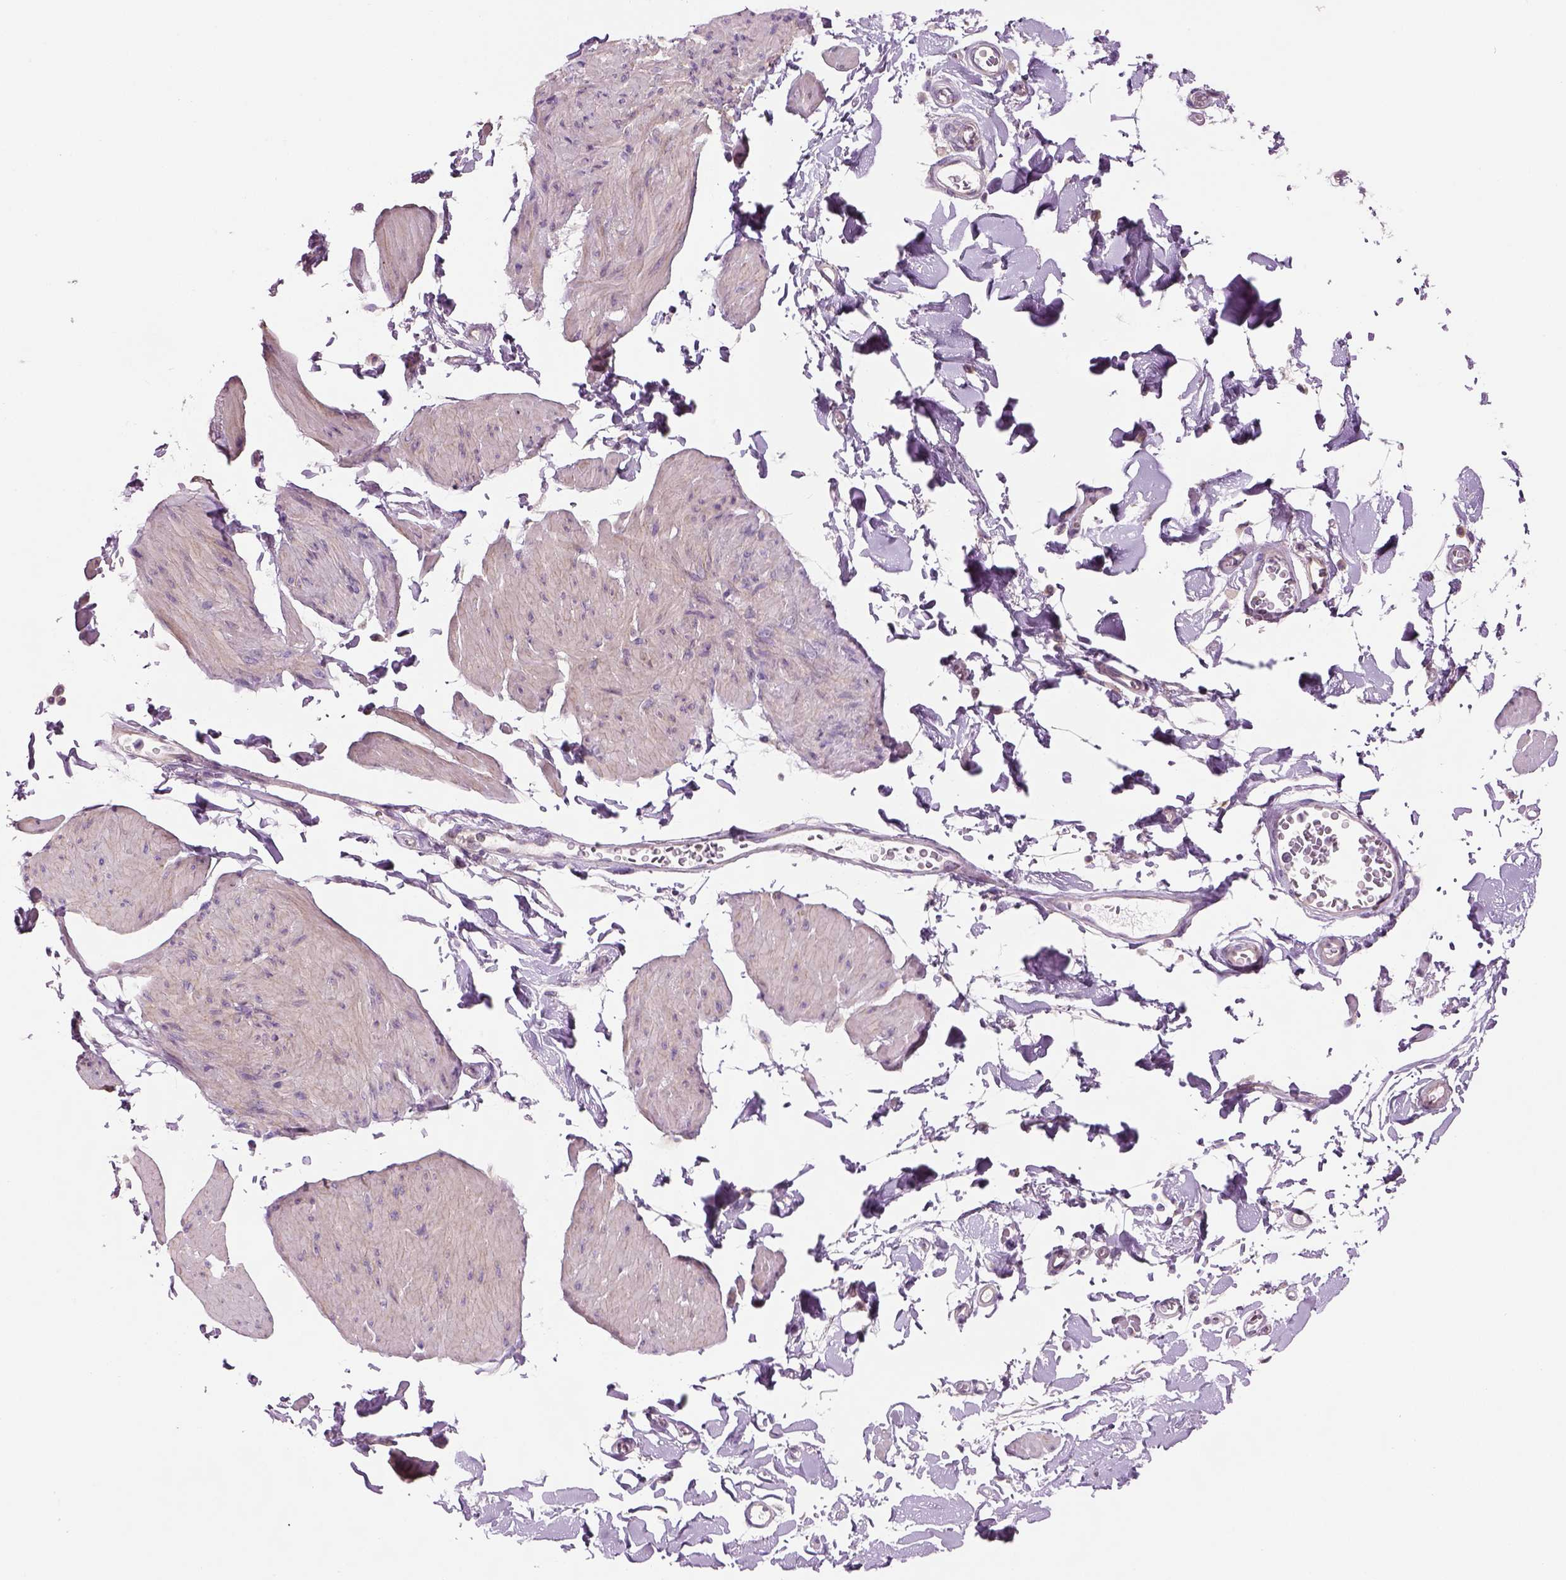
{"staining": {"intensity": "weak", "quantity": "<25%", "location": "cytoplasmic/membranous"}, "tissue": "smooth muscle", "cell_type": "Smooth muscle cells", "image_type": "normal", "snomed": [{"axis": "morphology", "description": "Normal tissue, NOS"}, {"axis": "topography", "description": "Adipose tissue"}, {"axis": "topography", "description": "Smooth muscle"}, {"axis": "topography", "description": "Peripheral nerve tissue"}], "caption": "A histopathology image of smooth muscle stained for a protein shows no brown staining in smooth muscle cells.", "gene": "IFT52", "patient": {"sex": "male", "age": 83}}